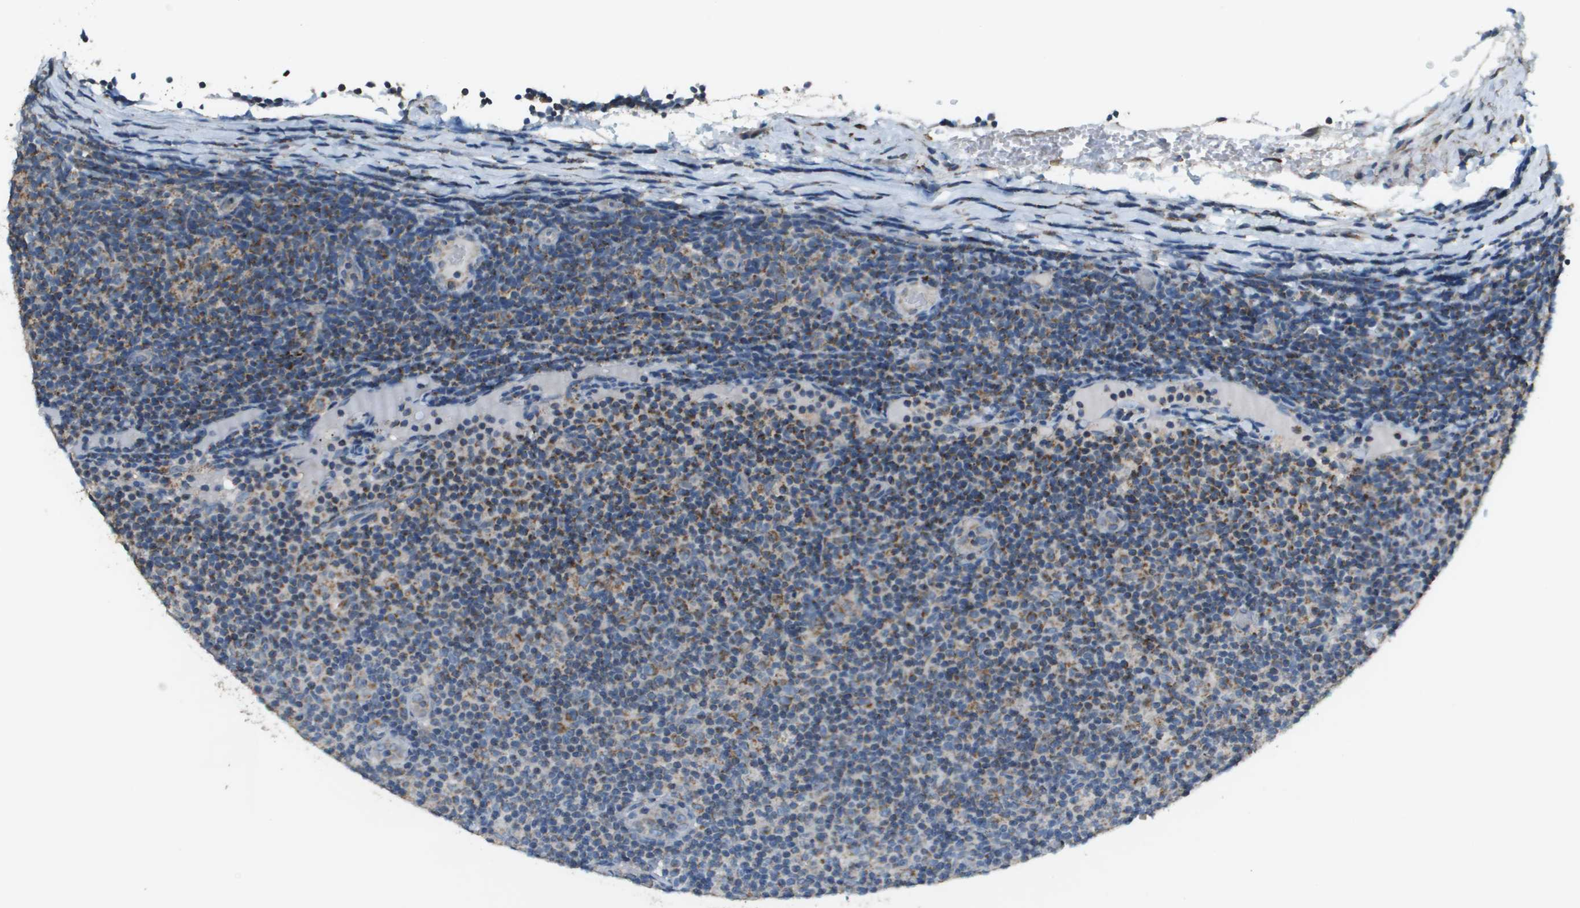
{"staining": {"intensity": "moderate", "quantity": "<25%", "location": "cytoplasmic/membranous"}, "tissue": "lymphoma", "cell_type": "Tumor cells", "image_type": "cancer", "snomed": [{"axis": "morphology", "description": "Malignant lymphoma, non-Hodgkin's type, Low grade"}, {"axis": "topography", "description": "Lymph node"}], "caption": "IHC (DAB) staining of low-grade malignant lymphoma, non-Hodgkin's type displays moderate cytoplasmic/membranous protein staining in approximately <25% of tumor cells.", "gene": "FH", "patient": {"sex": "male", "age": 83}}